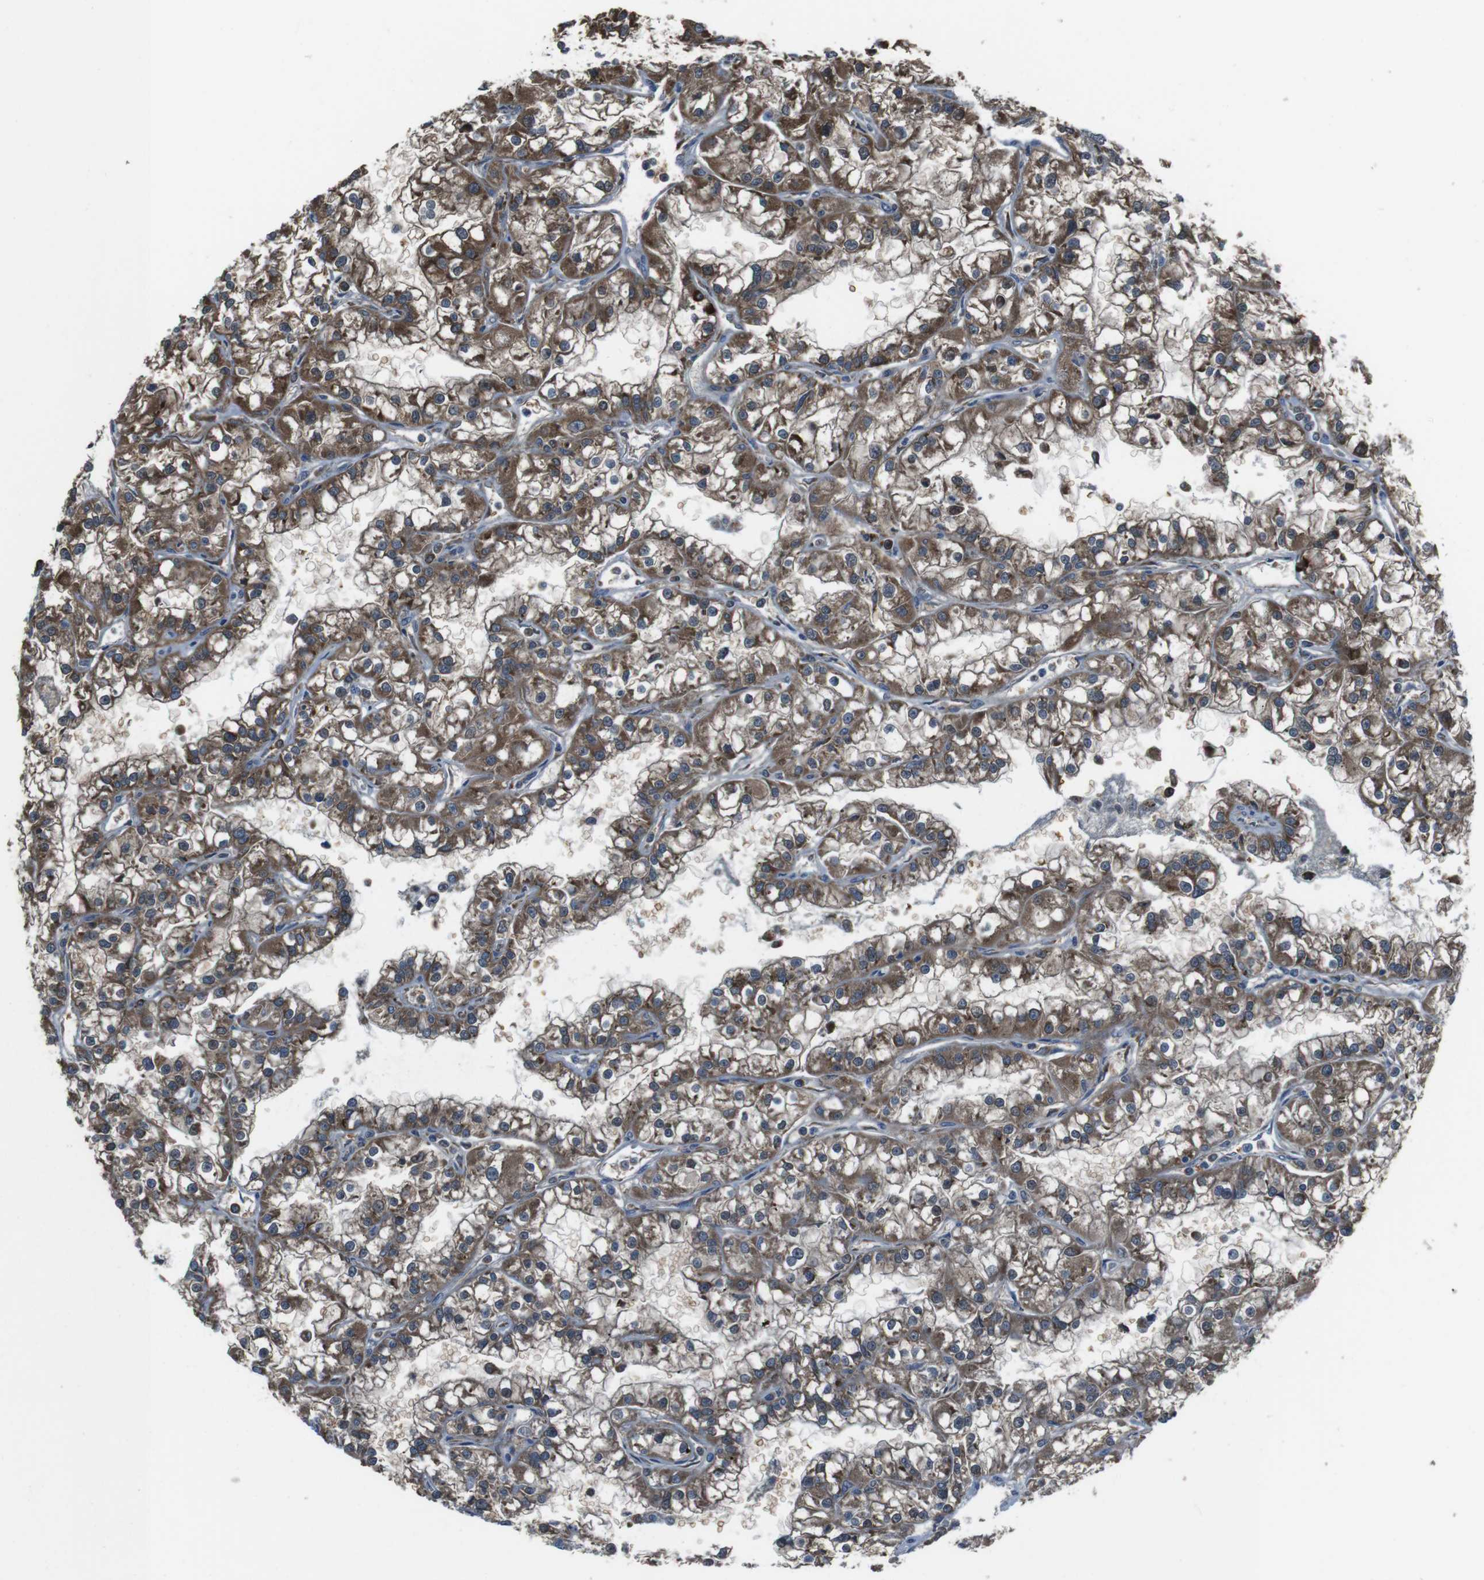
{"staining": {"intensity": "moderate", "quantity": ">75%", "location": "cytoplasmic/membranous"}, "tissue": "renal cancer", "cell_type": "Tumor cells", "image_type": "cancer", "snomed": [{"axis": "morphology", "description": "Adenocarcinoma, NOS"}, {"axis": "topography", "description": "Kidney"}], "caption": "There is medium levels of moderate cytoplasmic/membranous staining in tumor cells of renal cancer, as demonstrated by immunohistochemical staining (brown color).", "gene": "SSR3", "patient": {"sex": "female", "age": 52}}